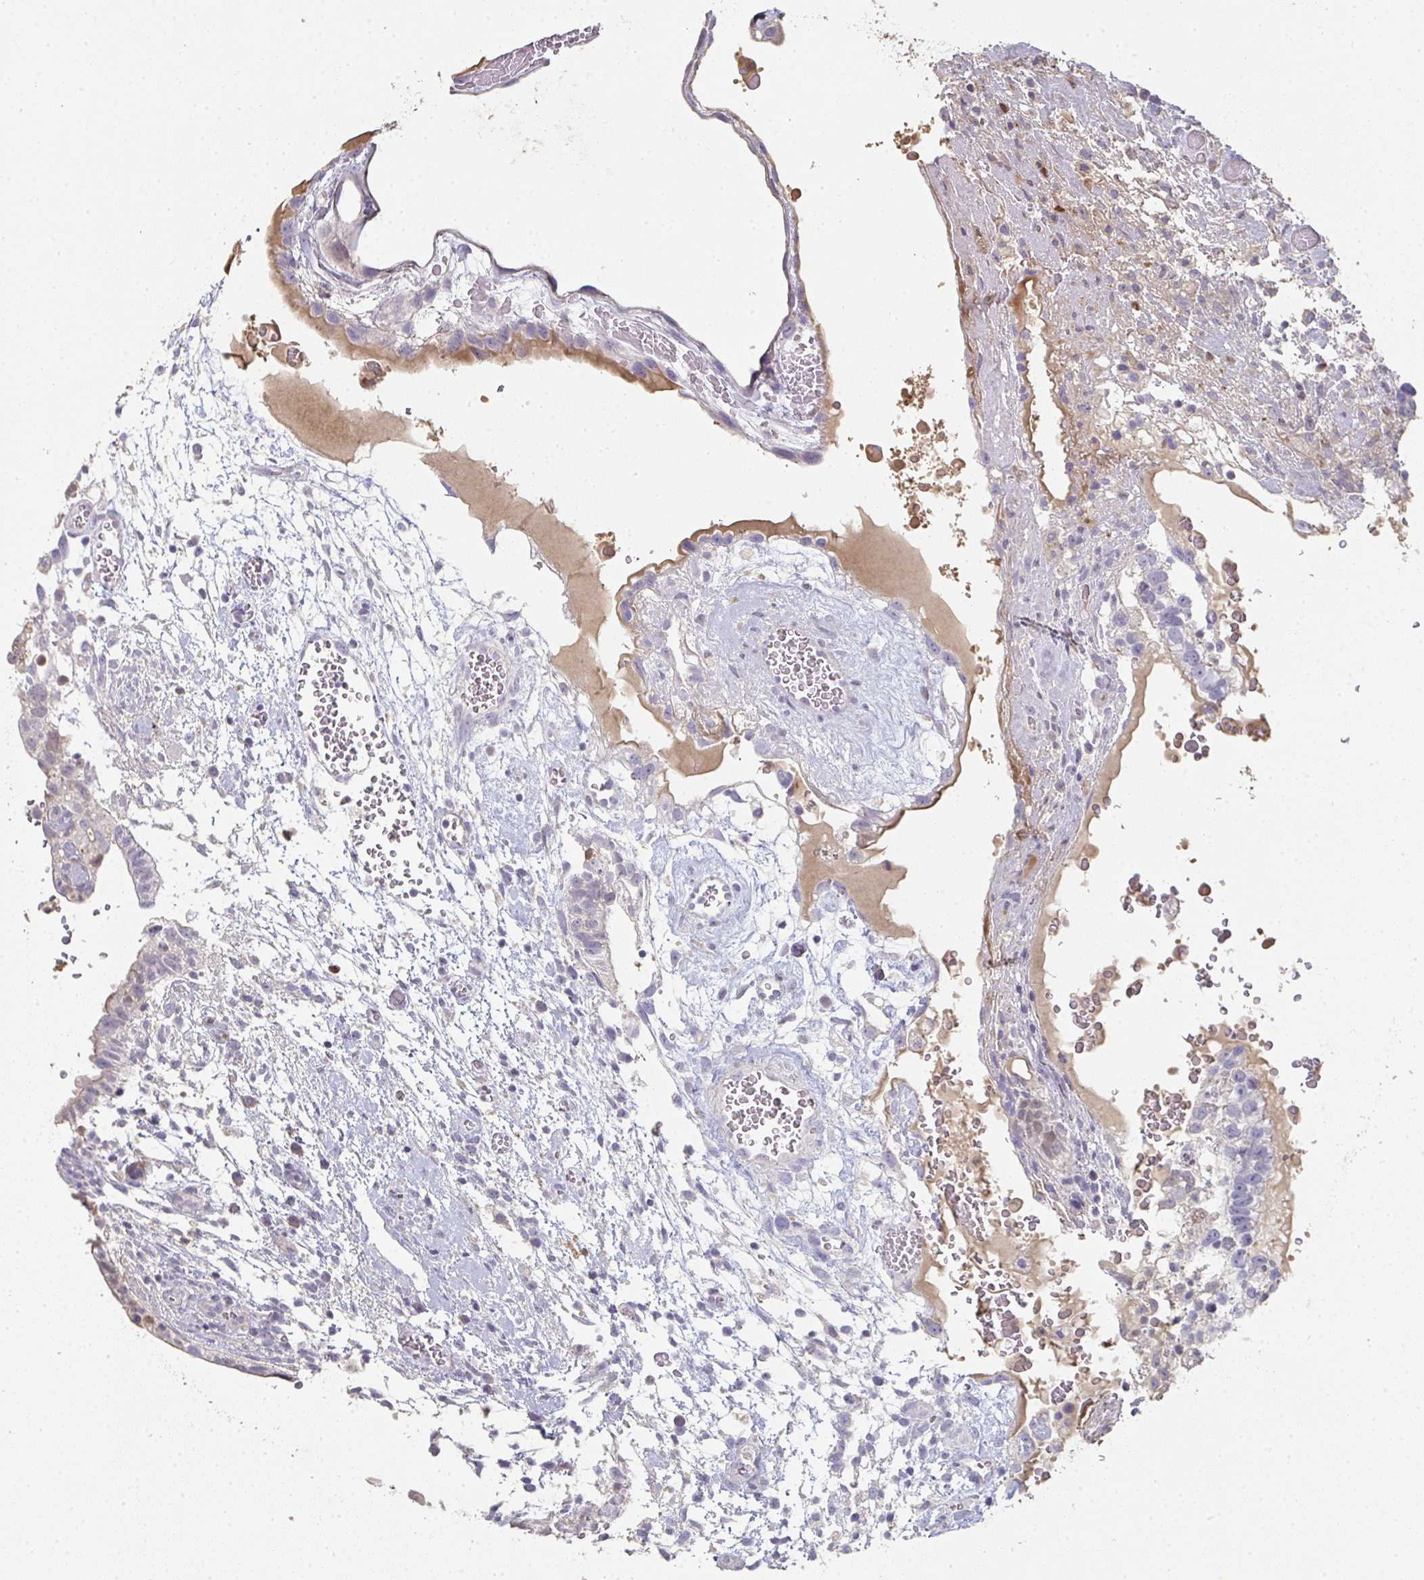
{"staining": {"intensity": "moderate", "quantity": "<25%", "location": "nuclear"}, "tissue": "testis cancer", "cell_type": "Tumor cells", "image_type": "cancer", "snomed": [{"axis": "morphology", "description": "Carcinoma, Embryonal, NOS"}, {"axis": "topography", "description": "Testis"}], "caption": "This micrograph demonstrates immunohistochemistry (IHC) staining of human embryonal carcinoma (testis), with low moderate nuclear positivity in about <25% of tumor cells.", "gene": "A1CF", "patient": {"sex": "male", "age": 32}}